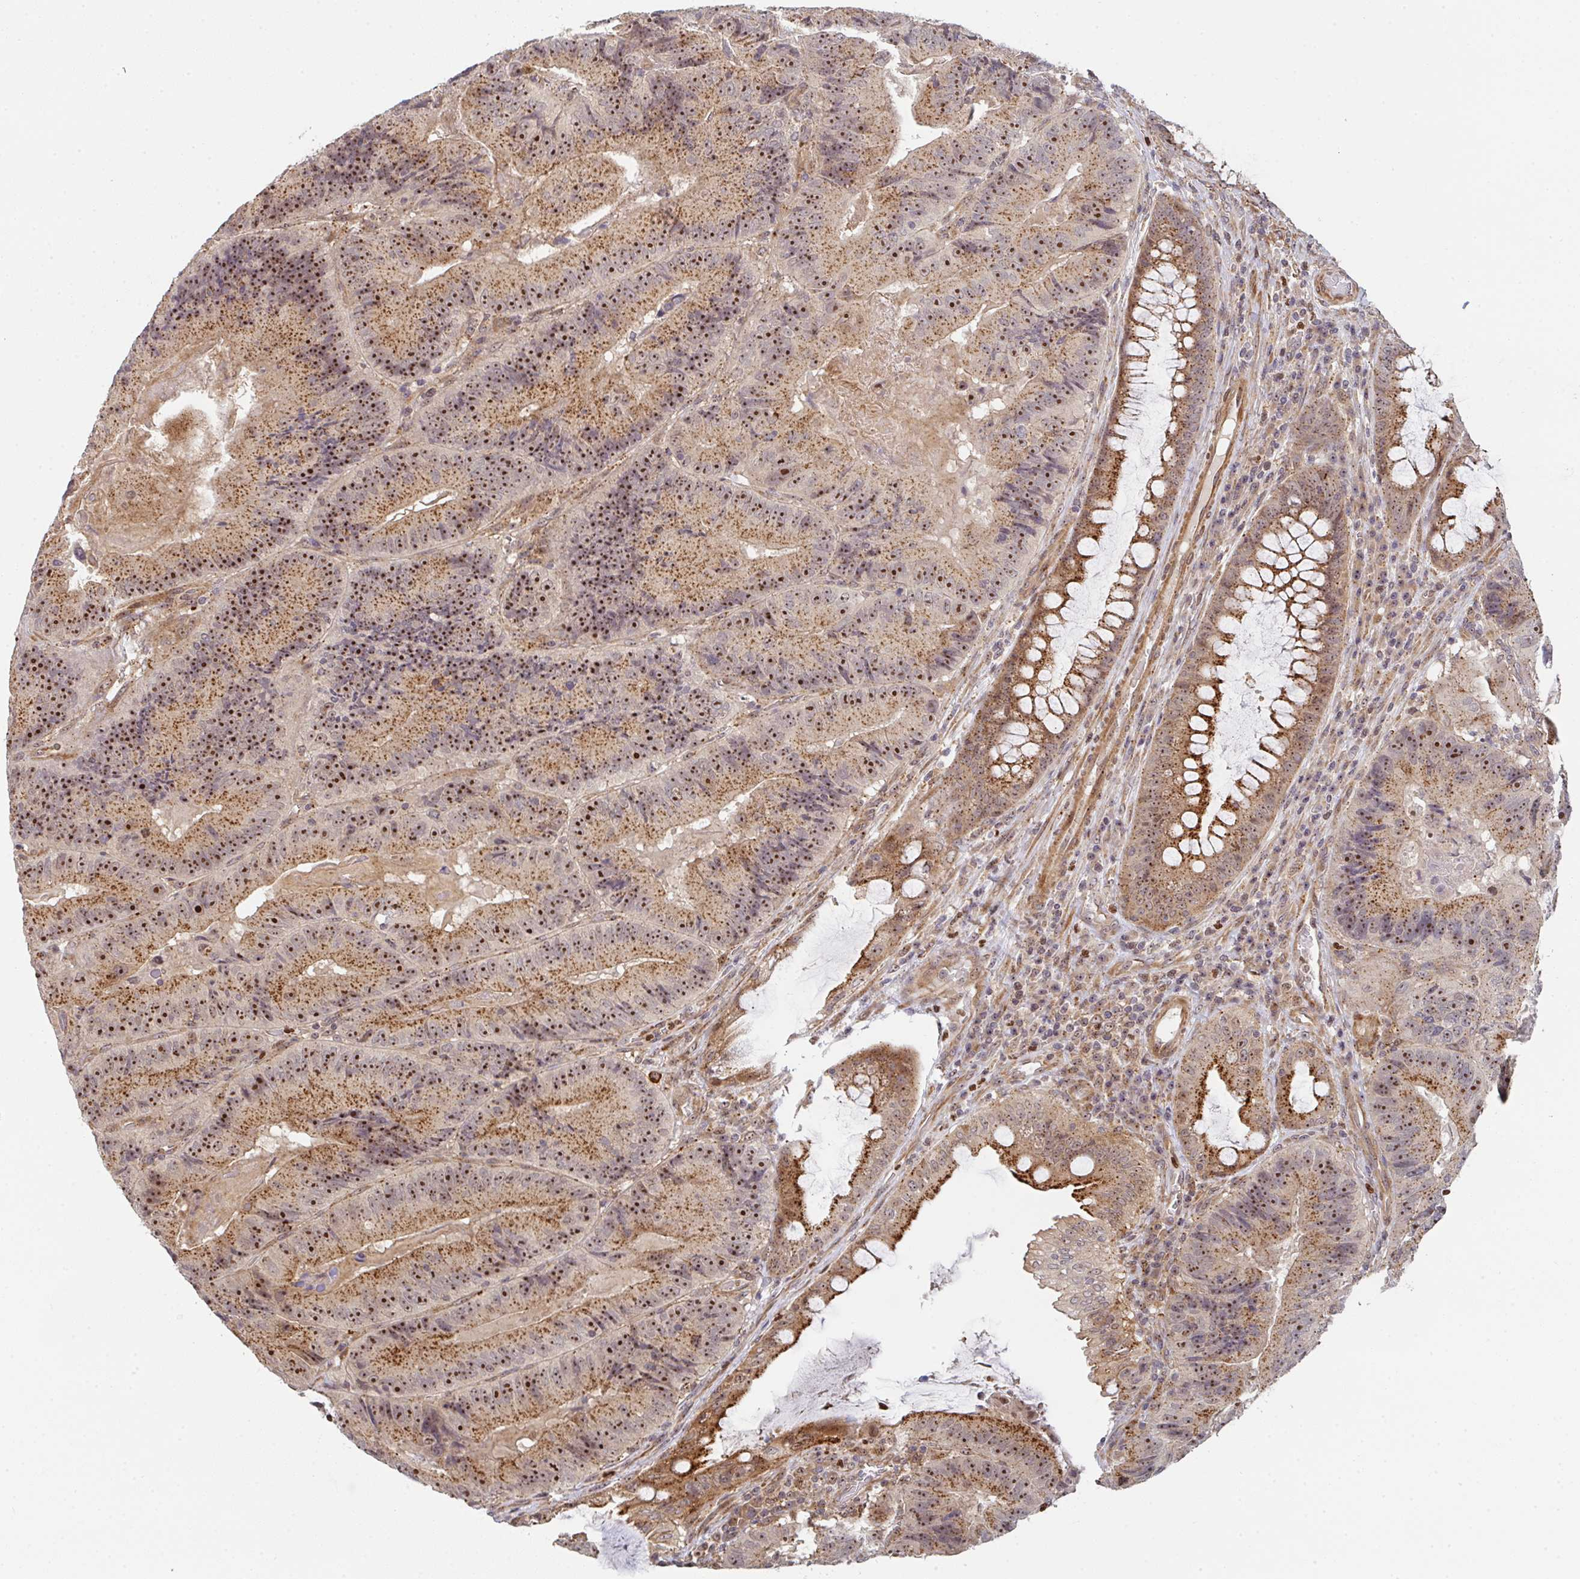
{"staining": {"intensity": "strong", "quantity": ">75%", "location": "cytoplasmic/membranous,nuclear"}, "tissue": "colorectal cancer", "cell_type": "Tumor cells", "image_type": "cancer", "snomed": [{"axis": "morphology", "description": "Adenocarcinoma, NOS"}, {"axis": "topography", "description": "Colon"}], "caption": "Colorectal cancer (adenocarcinoma) stained for a protein shows strong cytoplasmic/membranous and nuclear positivity in tumor cells.", "gene": "SIMC1", "patient": {"sex": "female", "age": 86}}